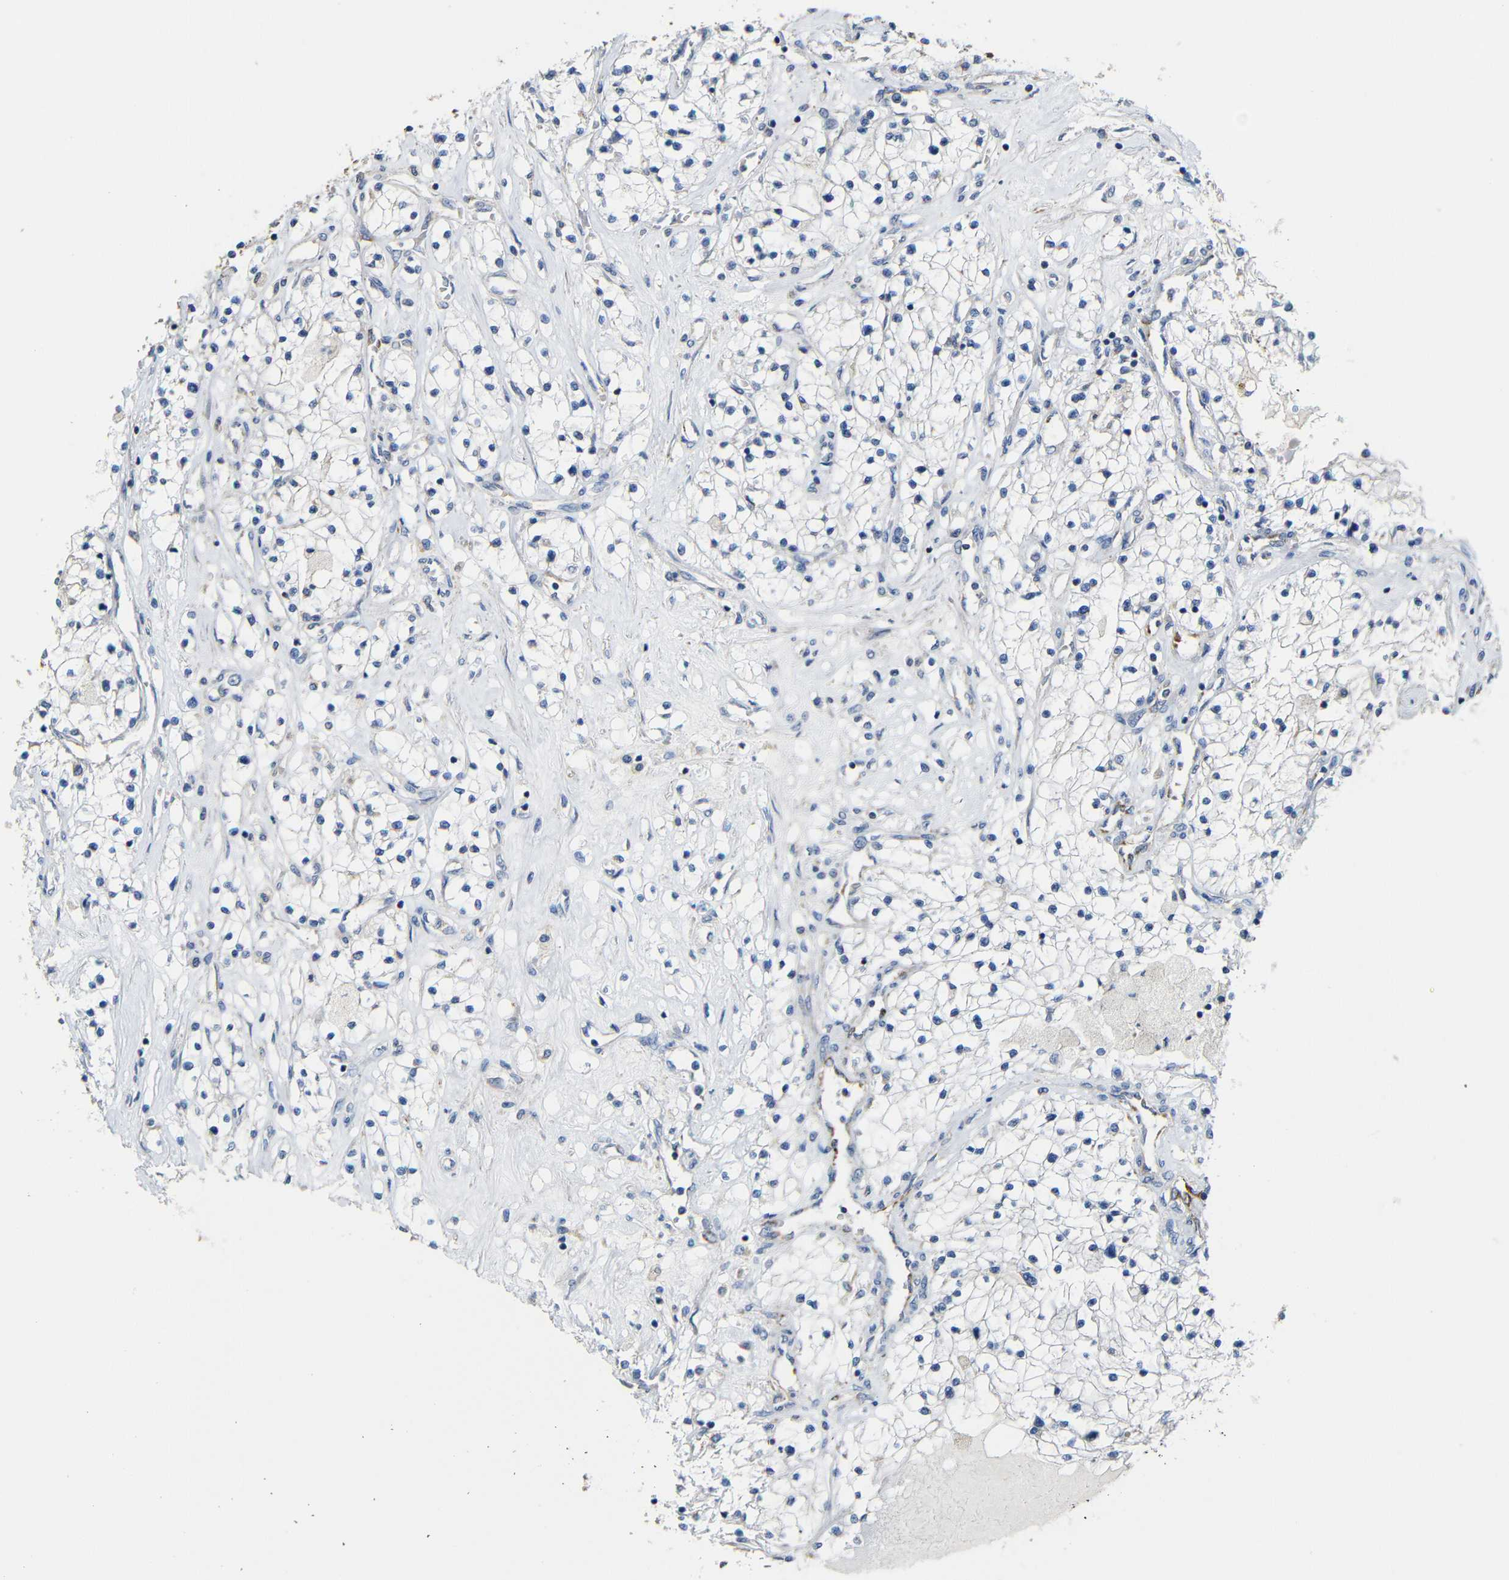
{"staining": {"intensity": "negative", "quantity": "none", "location": "none"}, "tissue": "renal cancer", "cell_type": "Tumor cells", "image_type": "cancer", "snomed": [{"axis": "morphology", "description": "Adenocarcinoma, NOS"}, {"axis": "topography", "description": "Kidney"}], "caption": "Immunohistochemical staining of human renal cancer shows no significant staining in tumor cells.", "gene": "MAOA", "patient": {"sex": "male", "age": 68}}